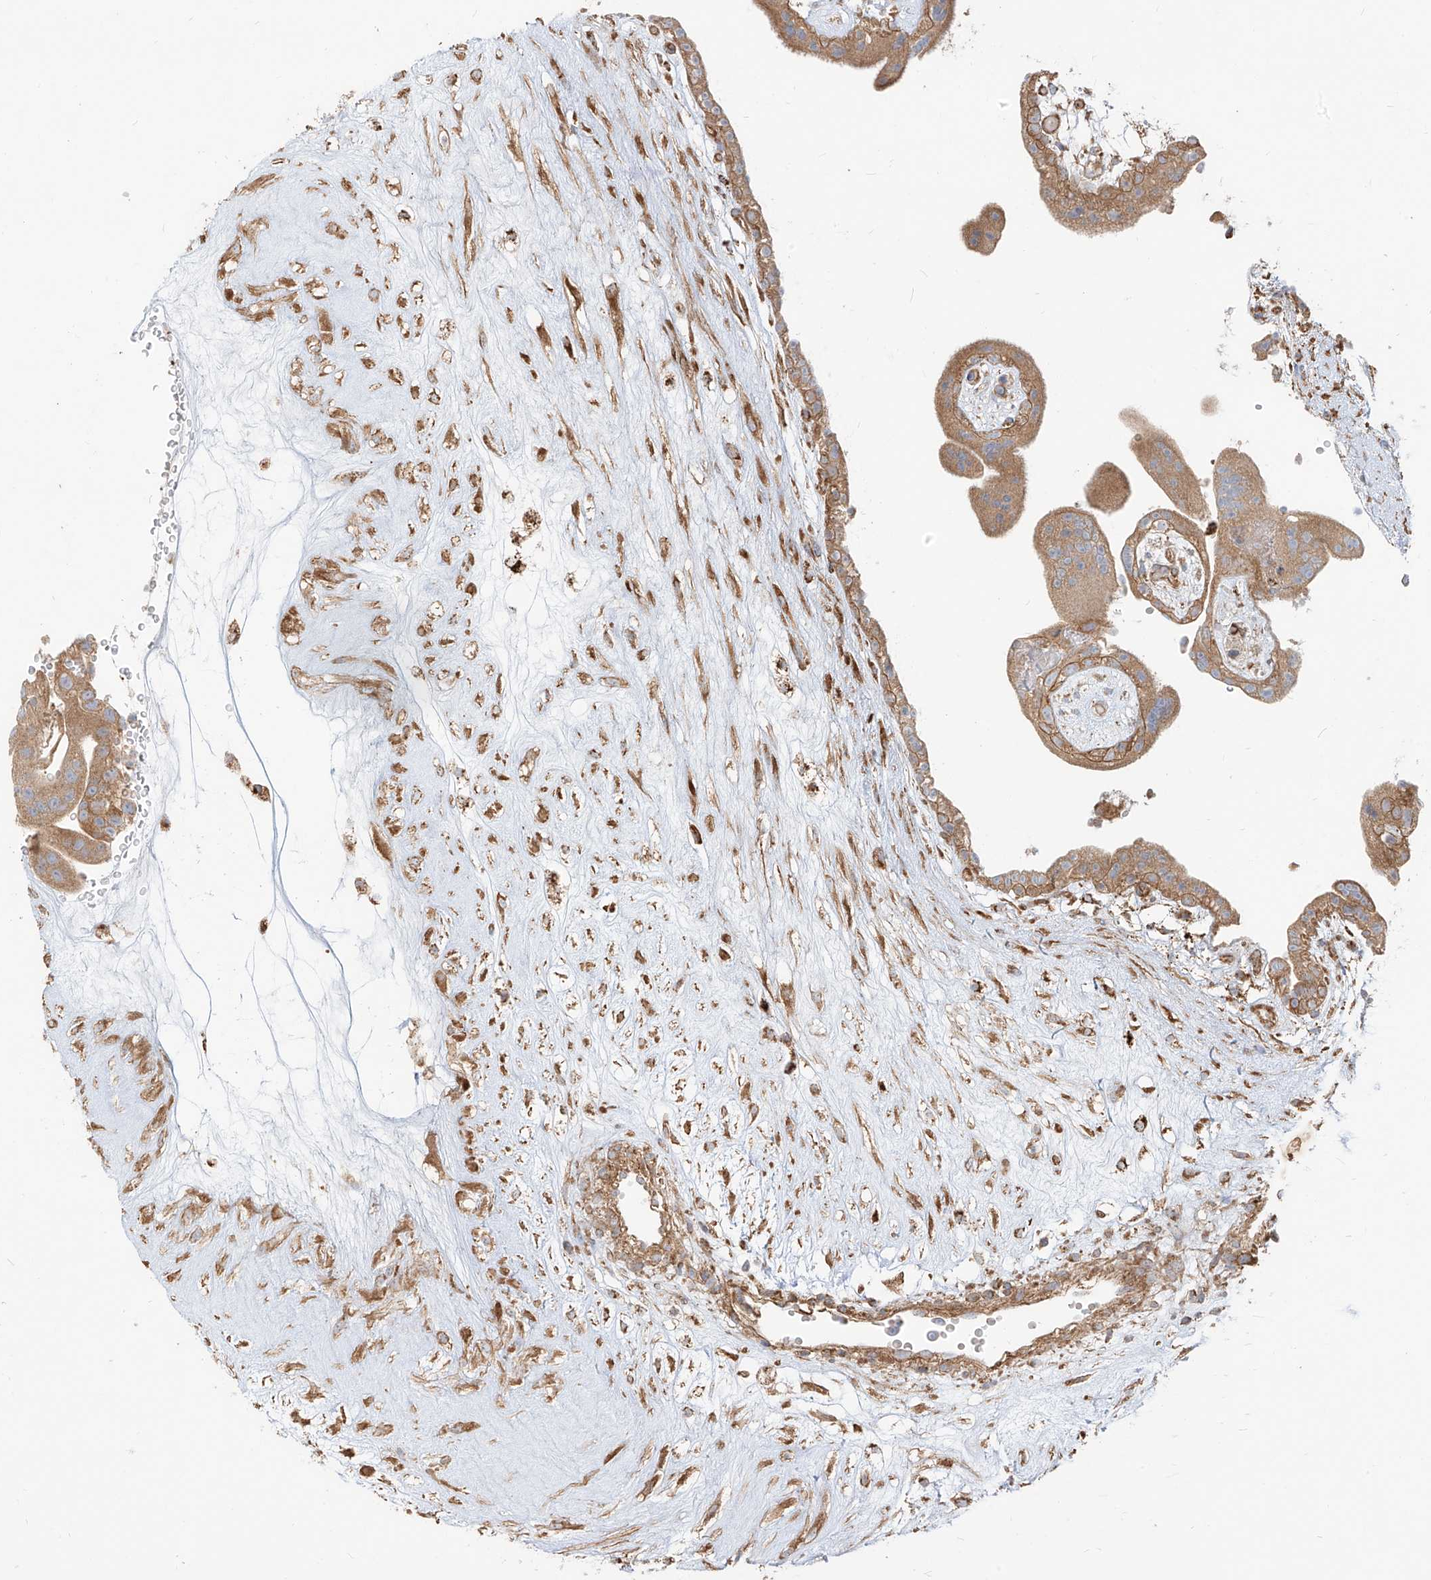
{"staining": {"intensity": "moderate", "quantity": ">75%", "location": "cytoplasmic/membranous"}, "tissue": "placenta", "cell_type": "Trophoblastic cells", "image_type": "normal", "snomed": [{"axis": "morphology", "description": "Normal tissue, NOS"}, {"axis": "topography", "description": "Placenta"}], "caption": "Trophoblastic cells show medium levels of moderate cytoplasmic/membranous expression in approximately >75% of cells in normal placenta. (DAB (3,3'-diaminobenzidine) = brown stain, brightfield microscopy at high magnification).", "gene": "PLCL1", "patient": {"sex": "female", "age": 18}}